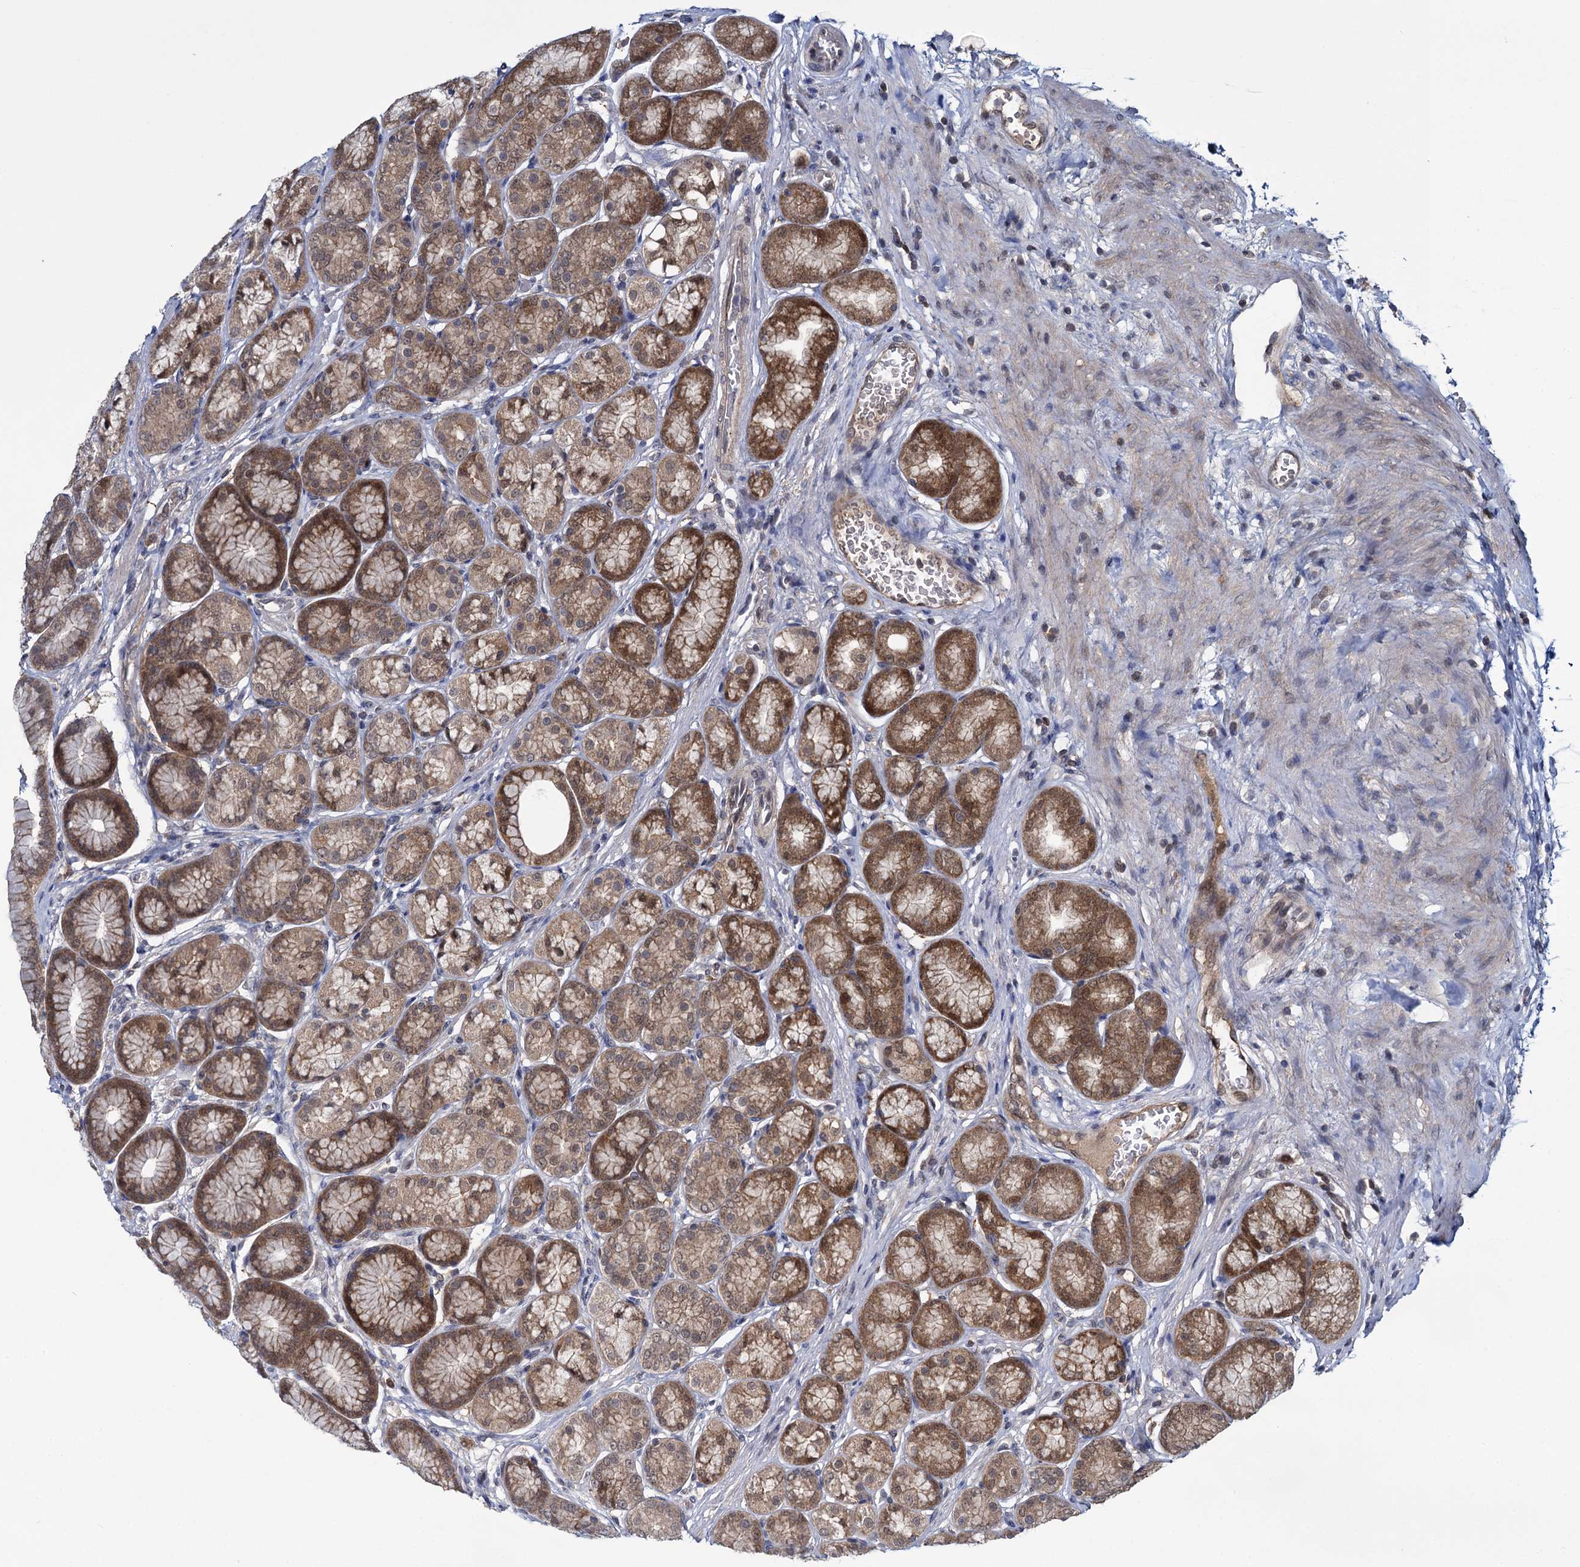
{"staining": {"intensity": "moderate", "quantity": ">75%", "location": "cytoplasmic/membranous"}, "tissue": "stomach", "cell_type": "Glandular cells", "image_type": "normal", "snomed": [{"axis": "morphology", "description": "Normal tissue, NOS"}, {"axis": "morphology", "description": "Adenocarcinoma, NOS"}, {"axis": "morphology", "description": "Adenocarcinoma, High grade"}, {"axis": "topography", "description": "Stomach, upper"}, {"axis": "topography", "description": "Stomach"}], "caption": "An image showing moderate cytoplasmic/membranous expression in approximately >75% of glandular cells in benign stomach, as visualized by brown immunohistochemical staining.", "gene": "GLO1", "patient": {"sex": "female", "age": 65}}